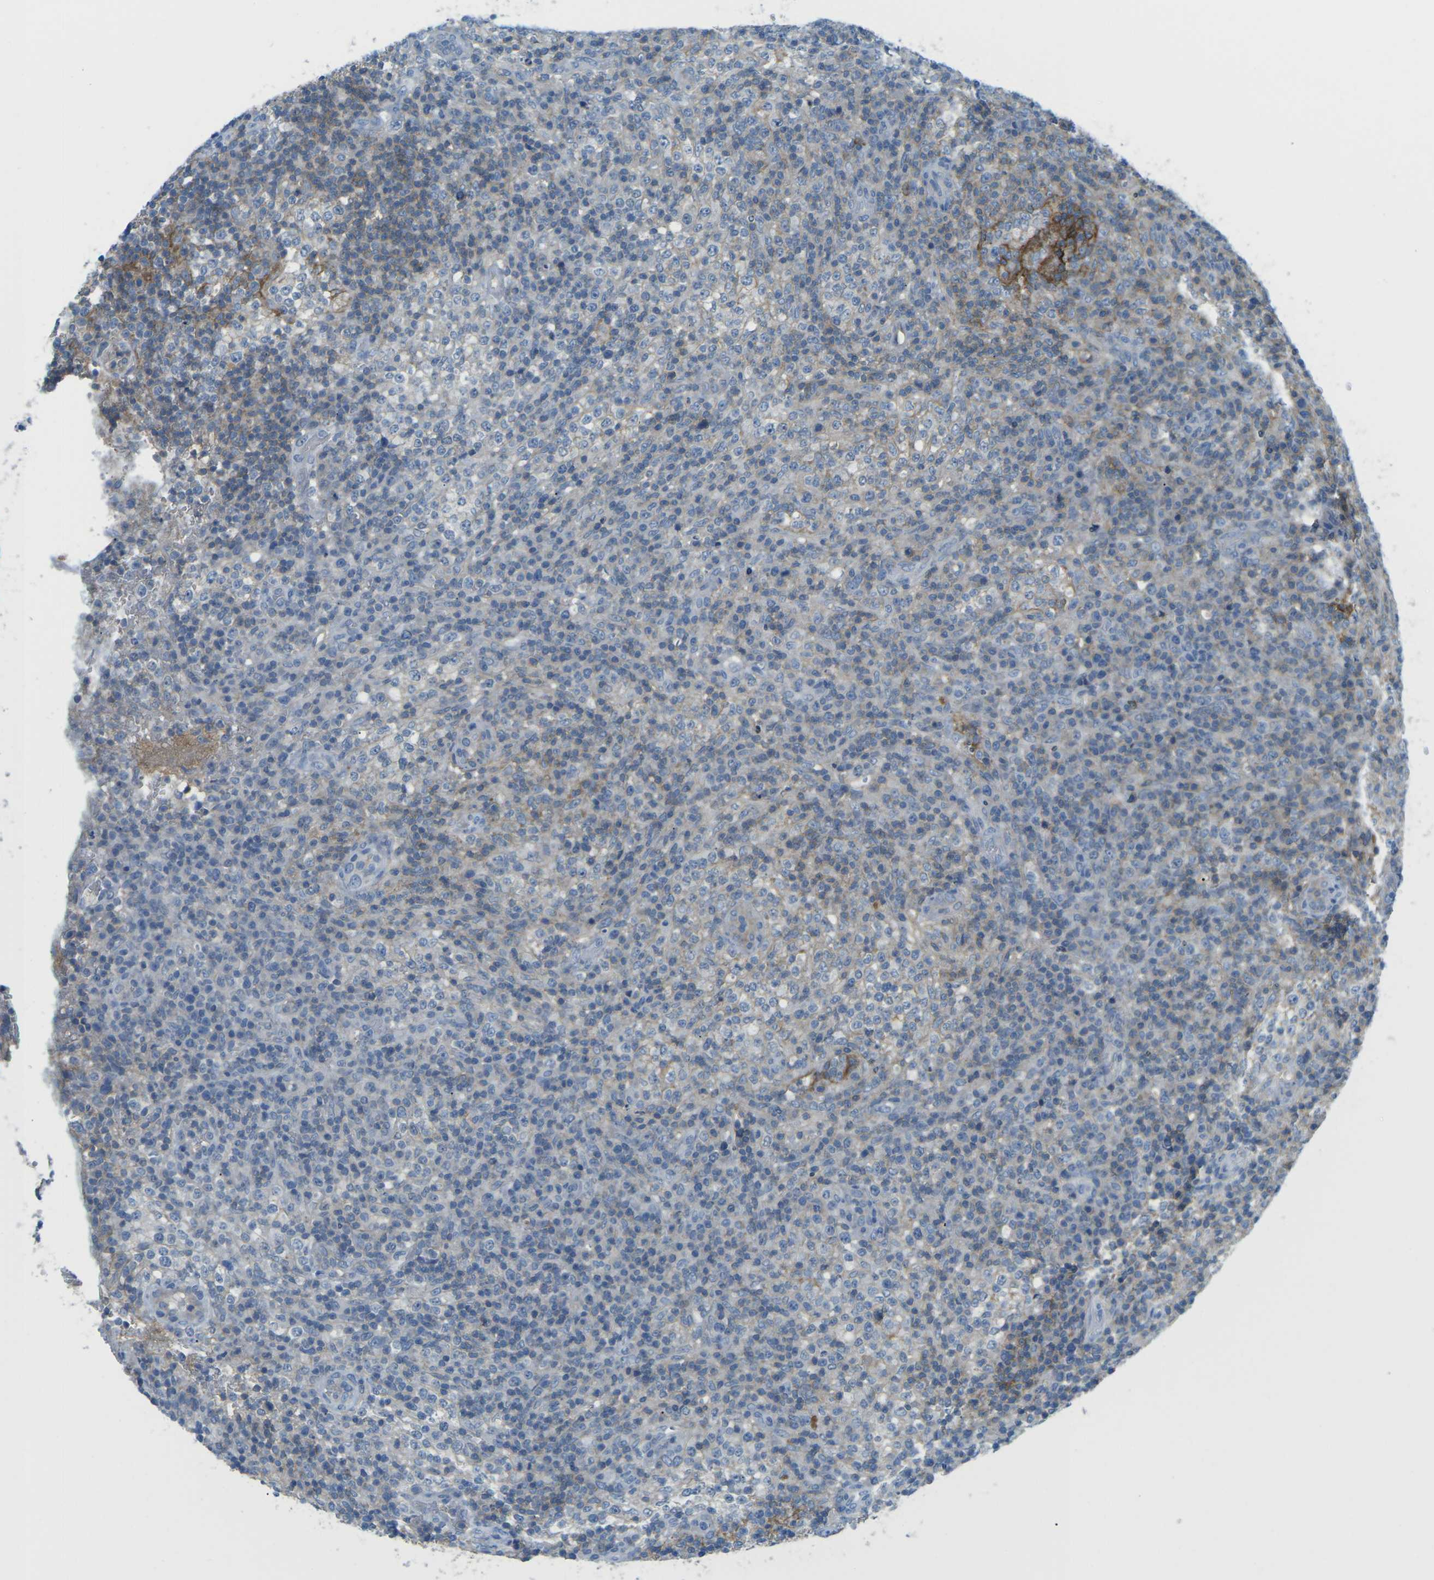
{"staining": {"intensity": "negative", "quantity": "none", "location": "none"}, "tissue": "lymphoma", "cell_type": "Tumor cells", "image_type": "cancer", "snomed": [{"axis": "morphology", "description": "Malignant lymphoma, non-Hodgkin's type, High grade"}, {"axis": "topography", "description": "Lymph node"}], "caption": "The histopathology image demonstrates no significant positivity in tumor cells of lymphoma.", "gene": "CD47", "patient": {"sex": "female", "age": 76}}